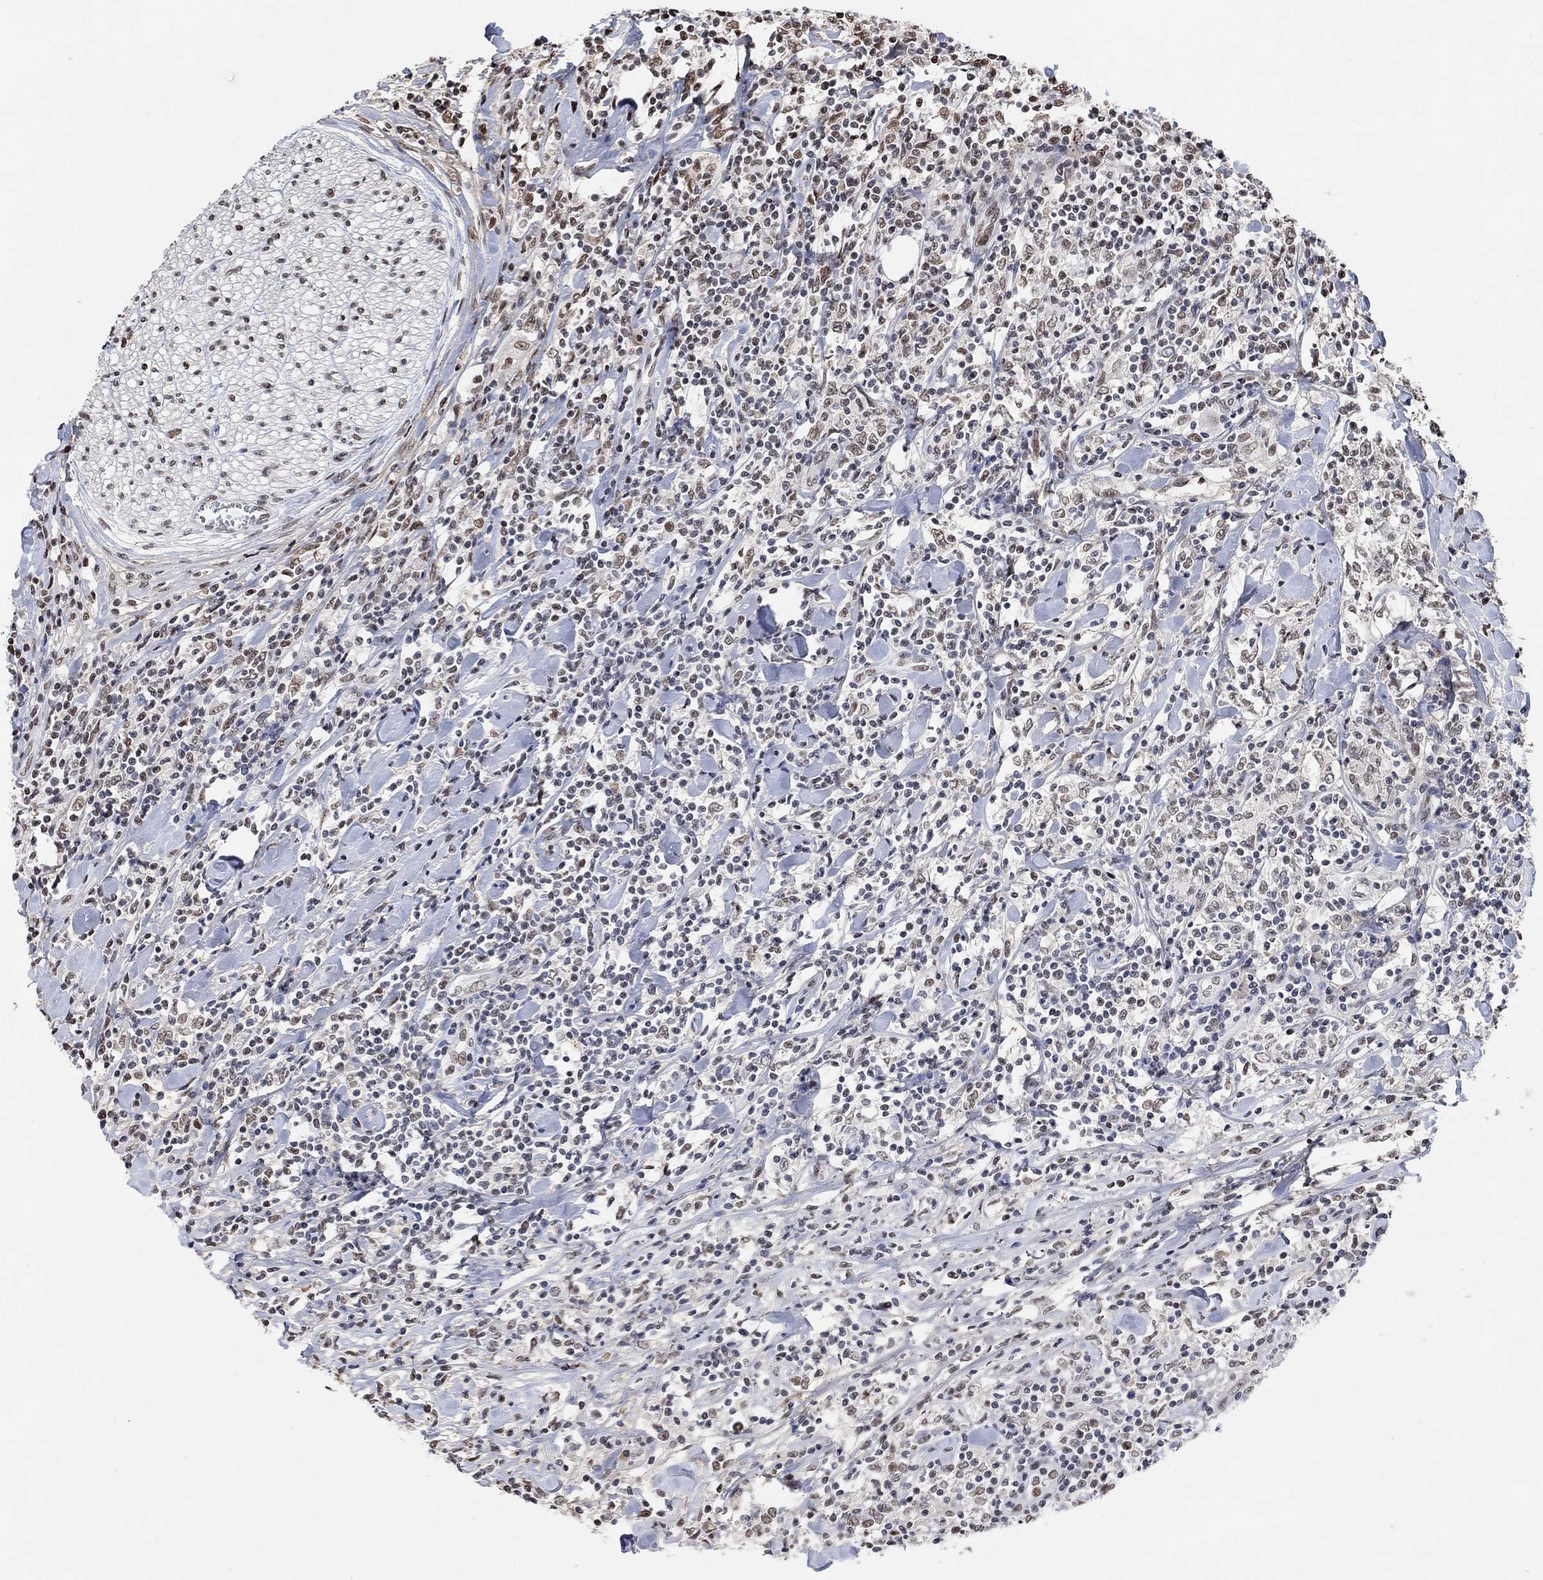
{"staining": {"intensity": "weak", "quantity": ">75%", "location": "nuclear"}, "tissue": "lymphoma", "cell_type": "Tumor cells", "image_type": "cancer", "snomed": [{"axis": "morphology", "description": "Malignant lymphoma, non-Hodgkin's type, High grade"}, {"axis": "topography", "description": "Lymph node"}], "caption": "About >75% of tumor cells in malignant lymphoma, non-Hodgkin's type (high-grade) show weak nuclear protein positivity as visualized by brown immunohistochemical staining.", "gene": "USP39", "patient": {"sex": "female", "age": 84}}